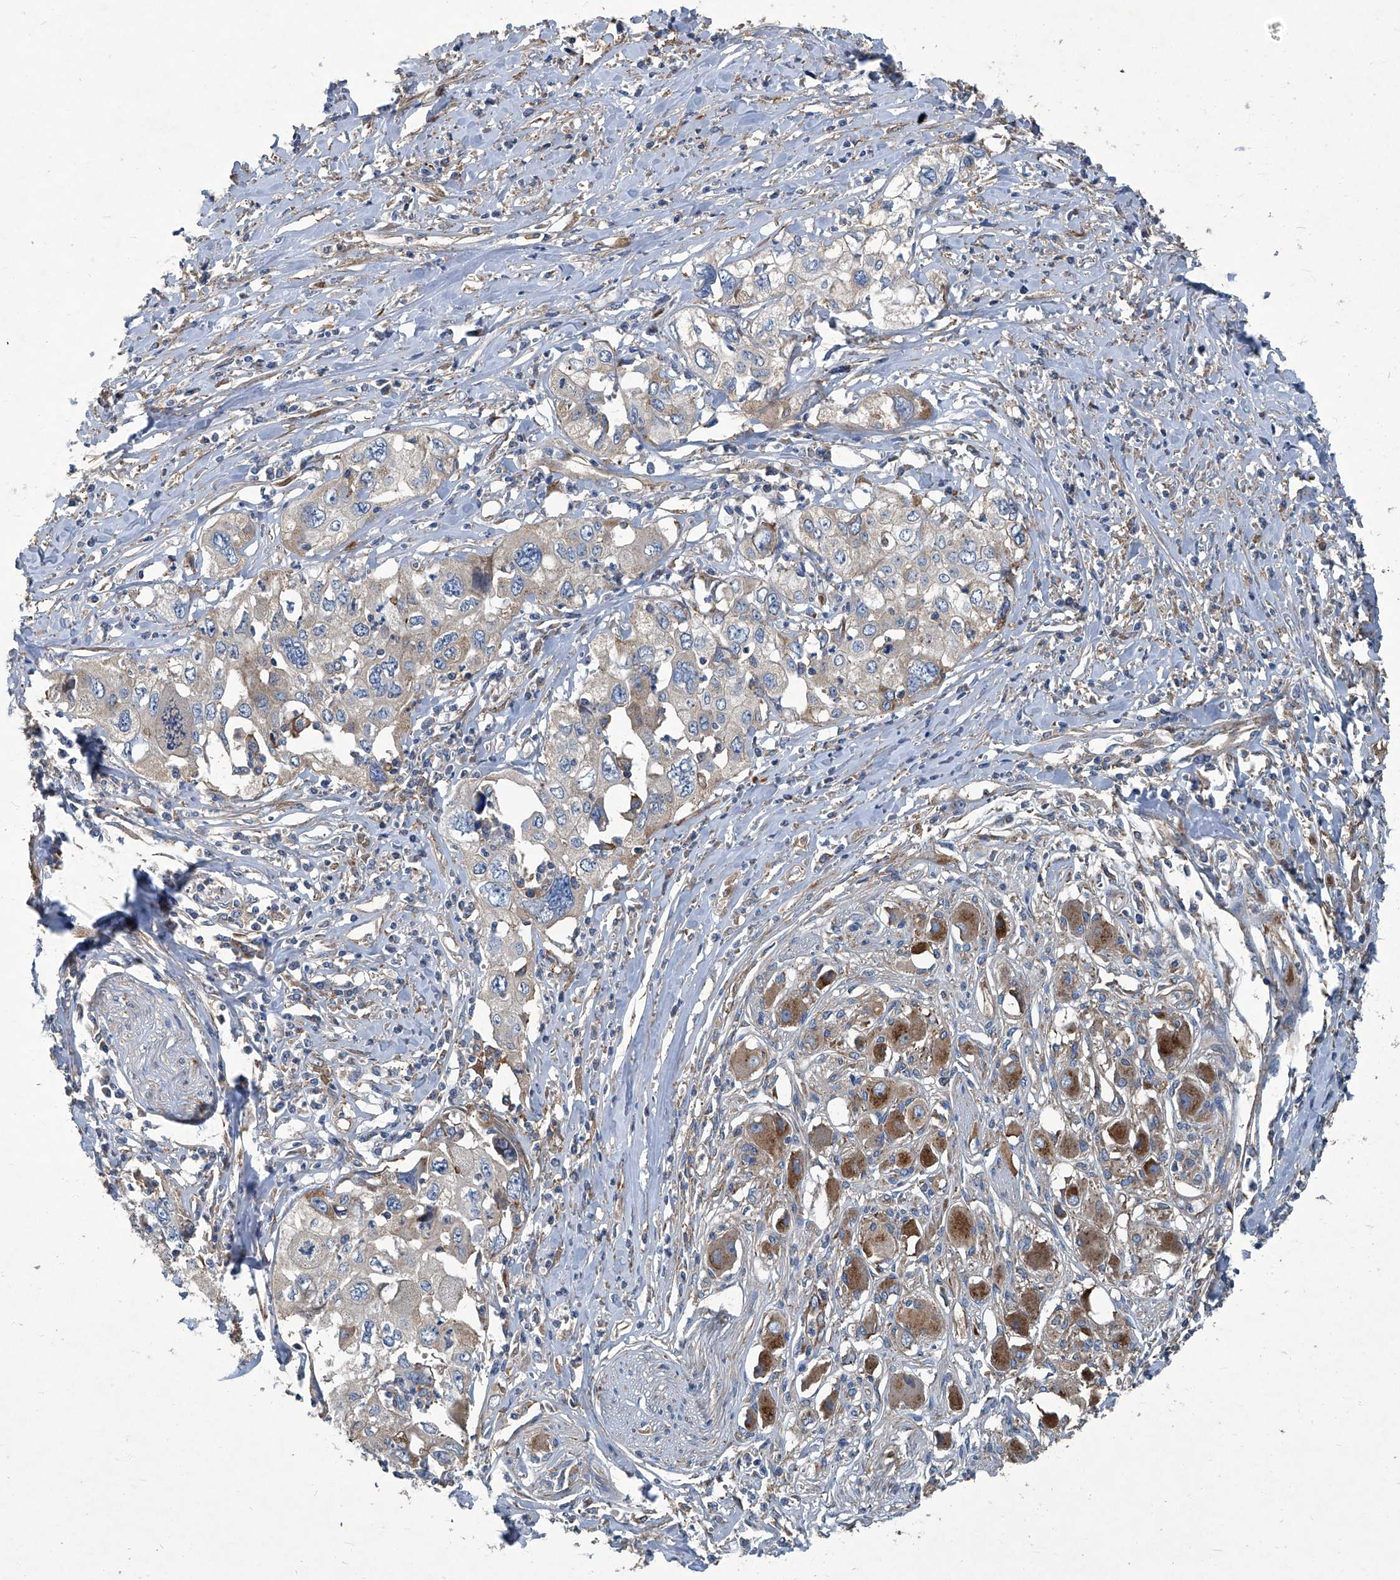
{"staining": {"intensity": "moderate", "quantity": "<25%", "location": "cytoplasmic/membranous"}, "tissue": "cervical cancer", "cell_type": "Tumor cells", "image_type": "cancer", "snomed": [{"axis": "morphology", "description": "Squamous cell carcinoma, NOS"}, {"axis": "topography", "description": "Cervix"}], "caption": "An image of squamous cell carcinoma (cervical) stained for a protein demonstrates moderate cytoplasmic/membranous brown staining in tumor cells.", "gene": "PIGH", "patient": {"sex": "female", "age": 31}}